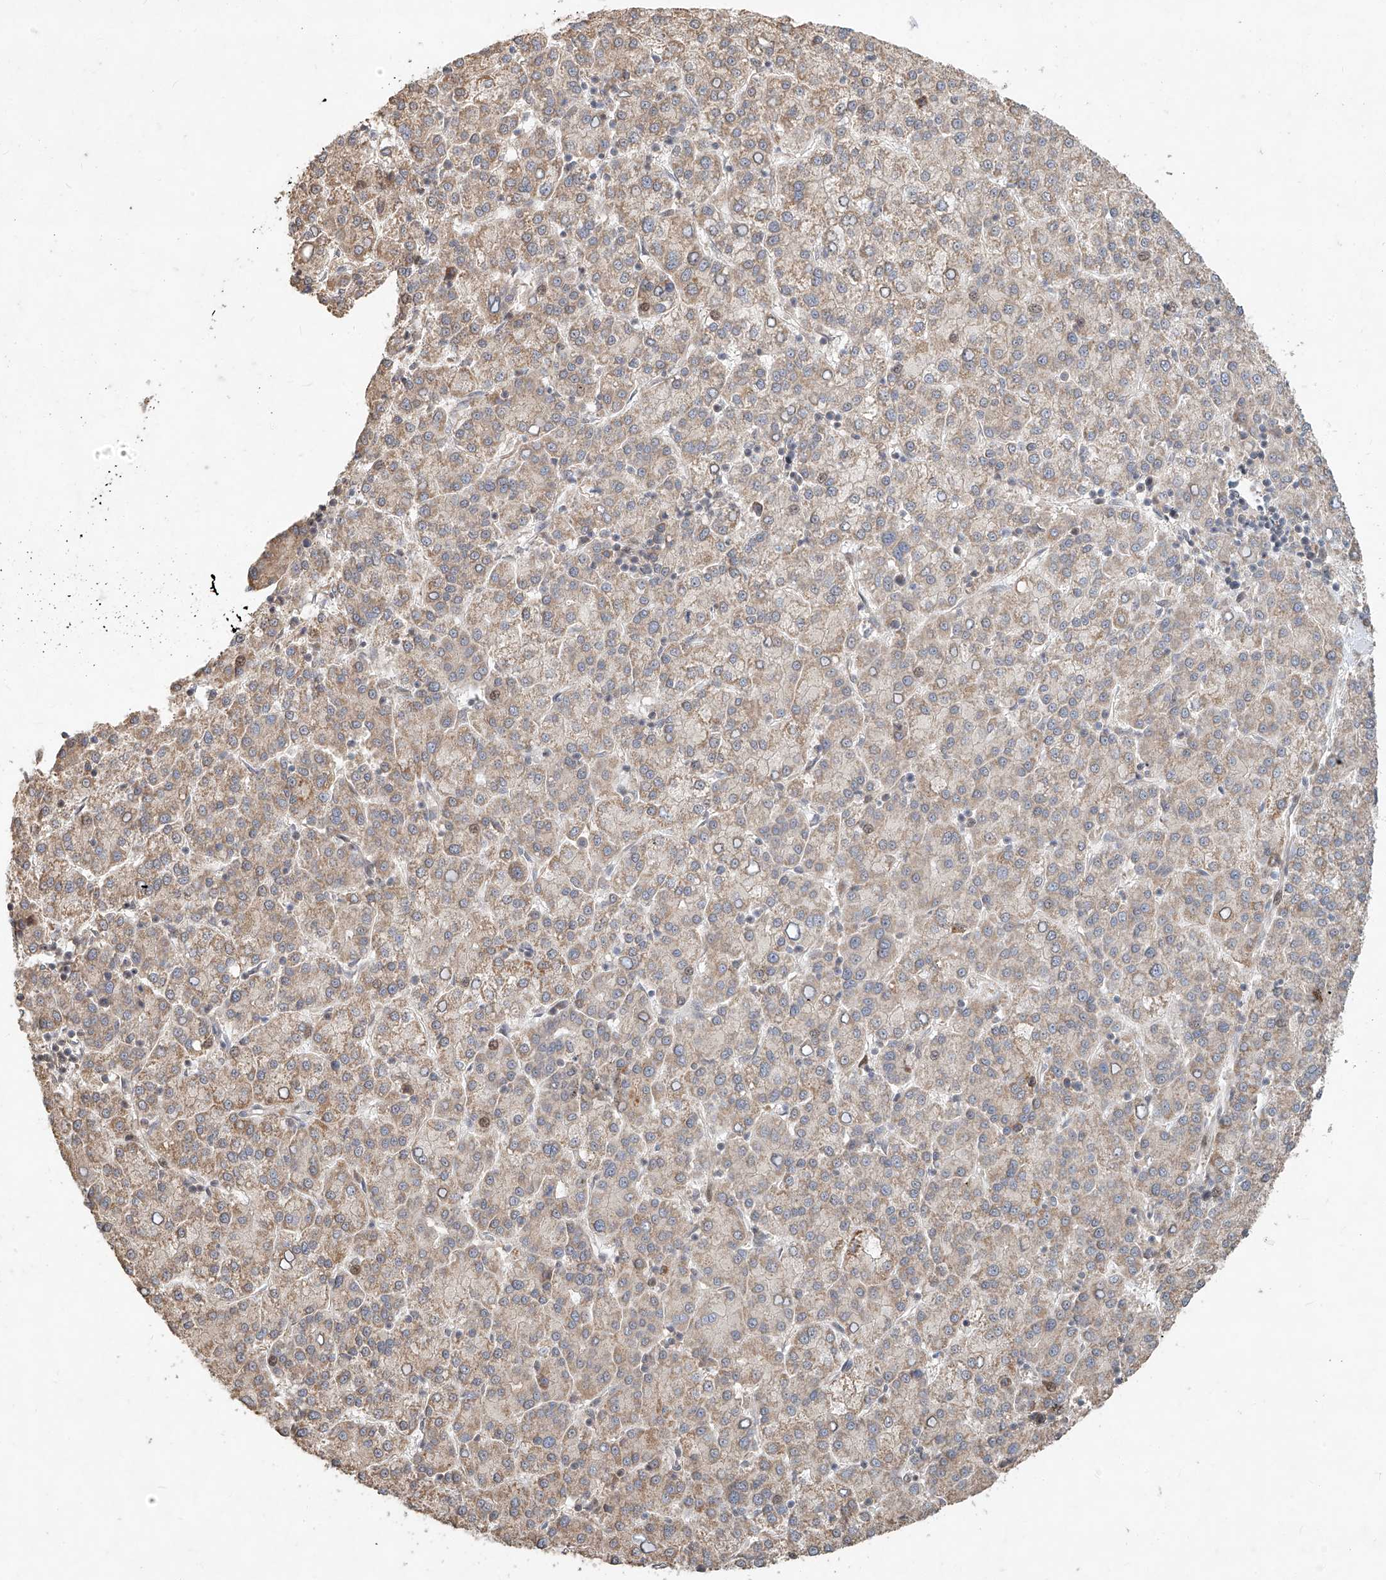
{"staining": {"intensity": "weak", "quantity": "25%-75%", "location": "cytoplasmic/membranous"}, "tissue": "liver cancer", "cell_type": "Tumor cells", "image_type": "cancer", "snomed": [{"axis": "morphology", "description": "Carcinoma, Hepatocellular, NOS"}, {"axis": "topography", "description": "Liver"}], "caption": "Human liver hepatocellular carcinoma stained with a protein marker shows weak staining in tumor cells.", "gene": "TMEM61", "patient": {"sex": "female", "age": 58}}